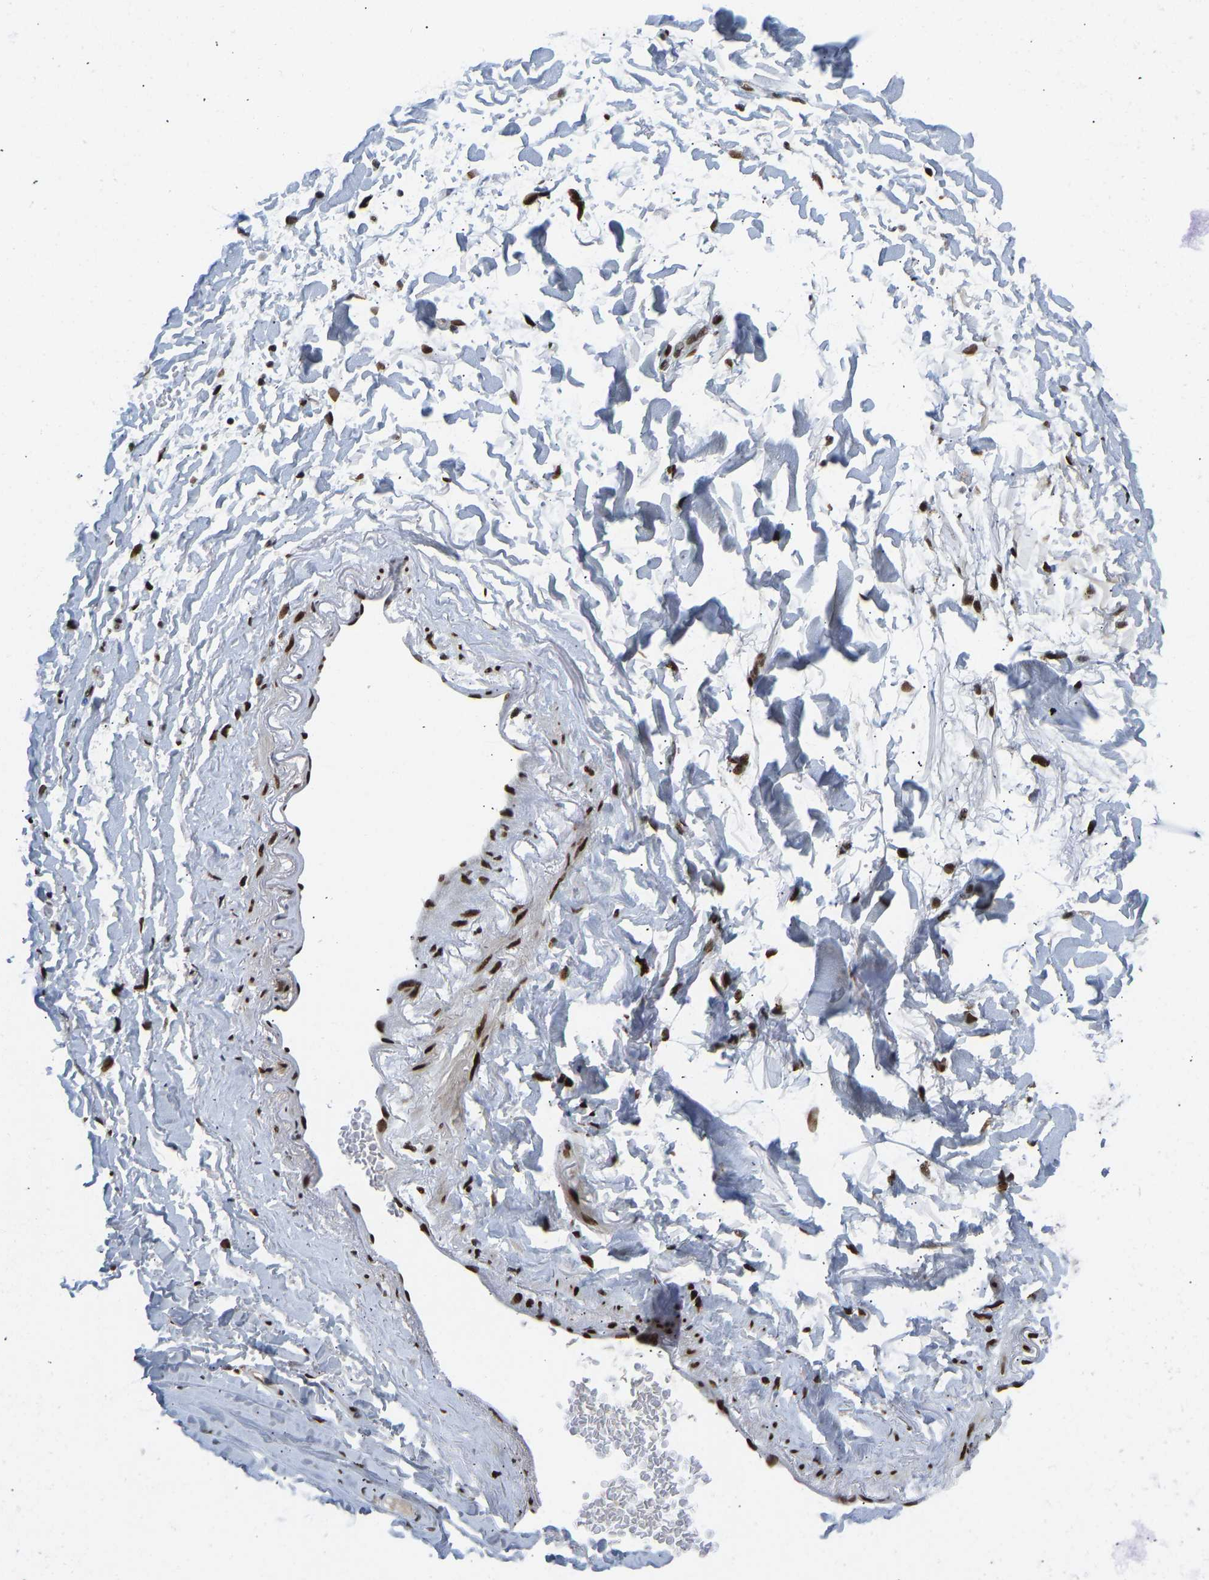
{"staining": {"intensity": "strong", "quantity": ">75%", "location": "nuclear"}, "tissue": "adipose tissue", "cell_type": "Adipocytes", "image_type": "normal", "snomed": [{"axis": "morphology", "description": "Normal tissue, NOS"}, {"axis": "topography", "description": "Cartilage tissue"}, {"axis": "topography", "description": "Bronchus"}], "caption": "Adipocytes reveal high levels of strong nuclear staining in about >75% of cells in benign adipose tissue.", "gene": "FOXK1", "patient": {"sex": "female", "age": 73}}